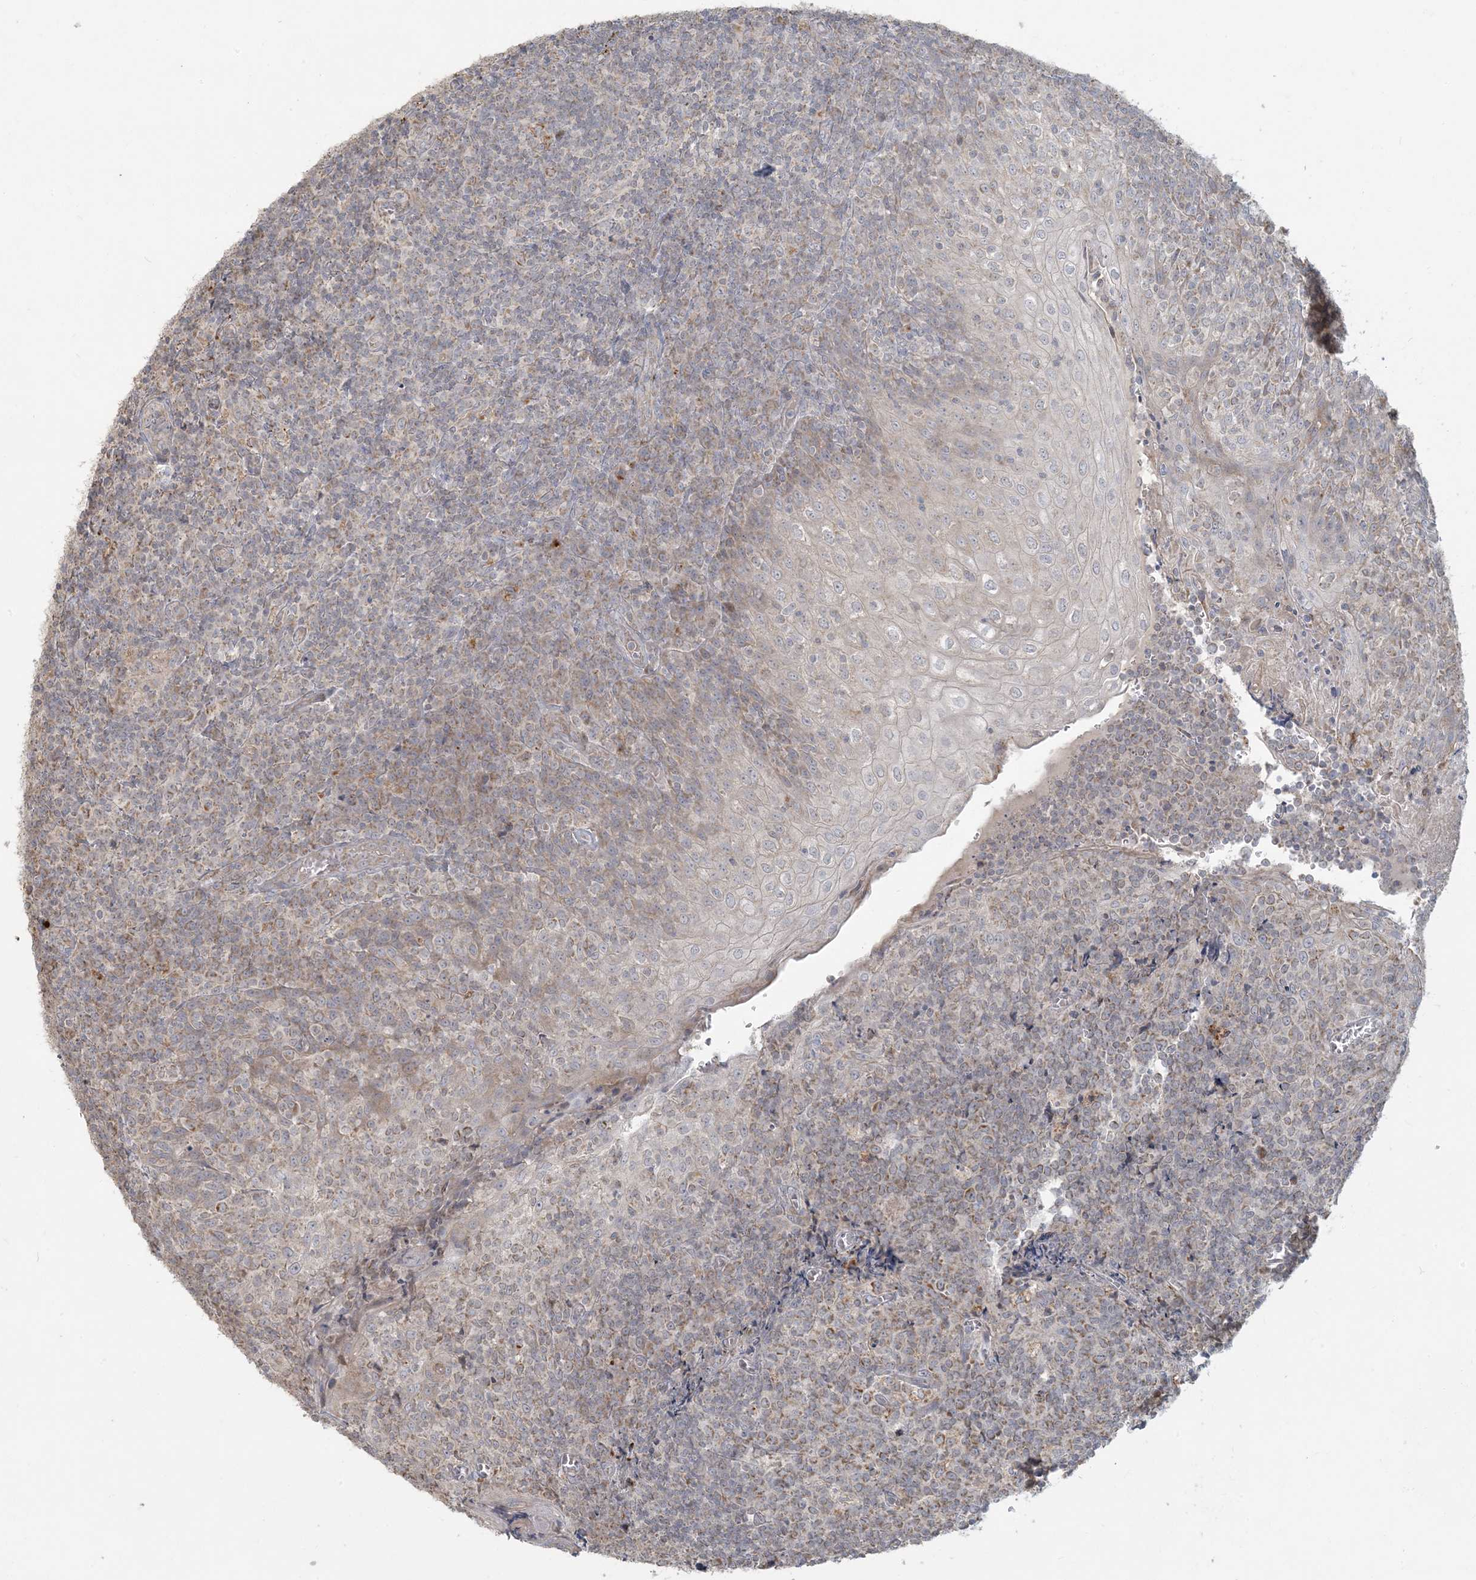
{"staining": {"intensity": "weak", "quantity": "25%-75%", "location": "cytoplasmic/membranous"}, "tissue": "tonsil", "cell_type": "Non-germinal center cells", "image_type": "normal", "snomed": [{"axis": "morphology", "description": "Normal tissue, NOS"}, {"axis": "topography", "description": "Tonsil"}], "caption": "Immunohistochemical staining of normal tonsil shows weak cytoplasmic/membranous protein staining in approximately 25%-75% of non-germinal center cells. (DAB IHC with brightfield microscopy, high magnification).", "gene": "MCAT", "patient": {"sex": "female", "age": 19}}